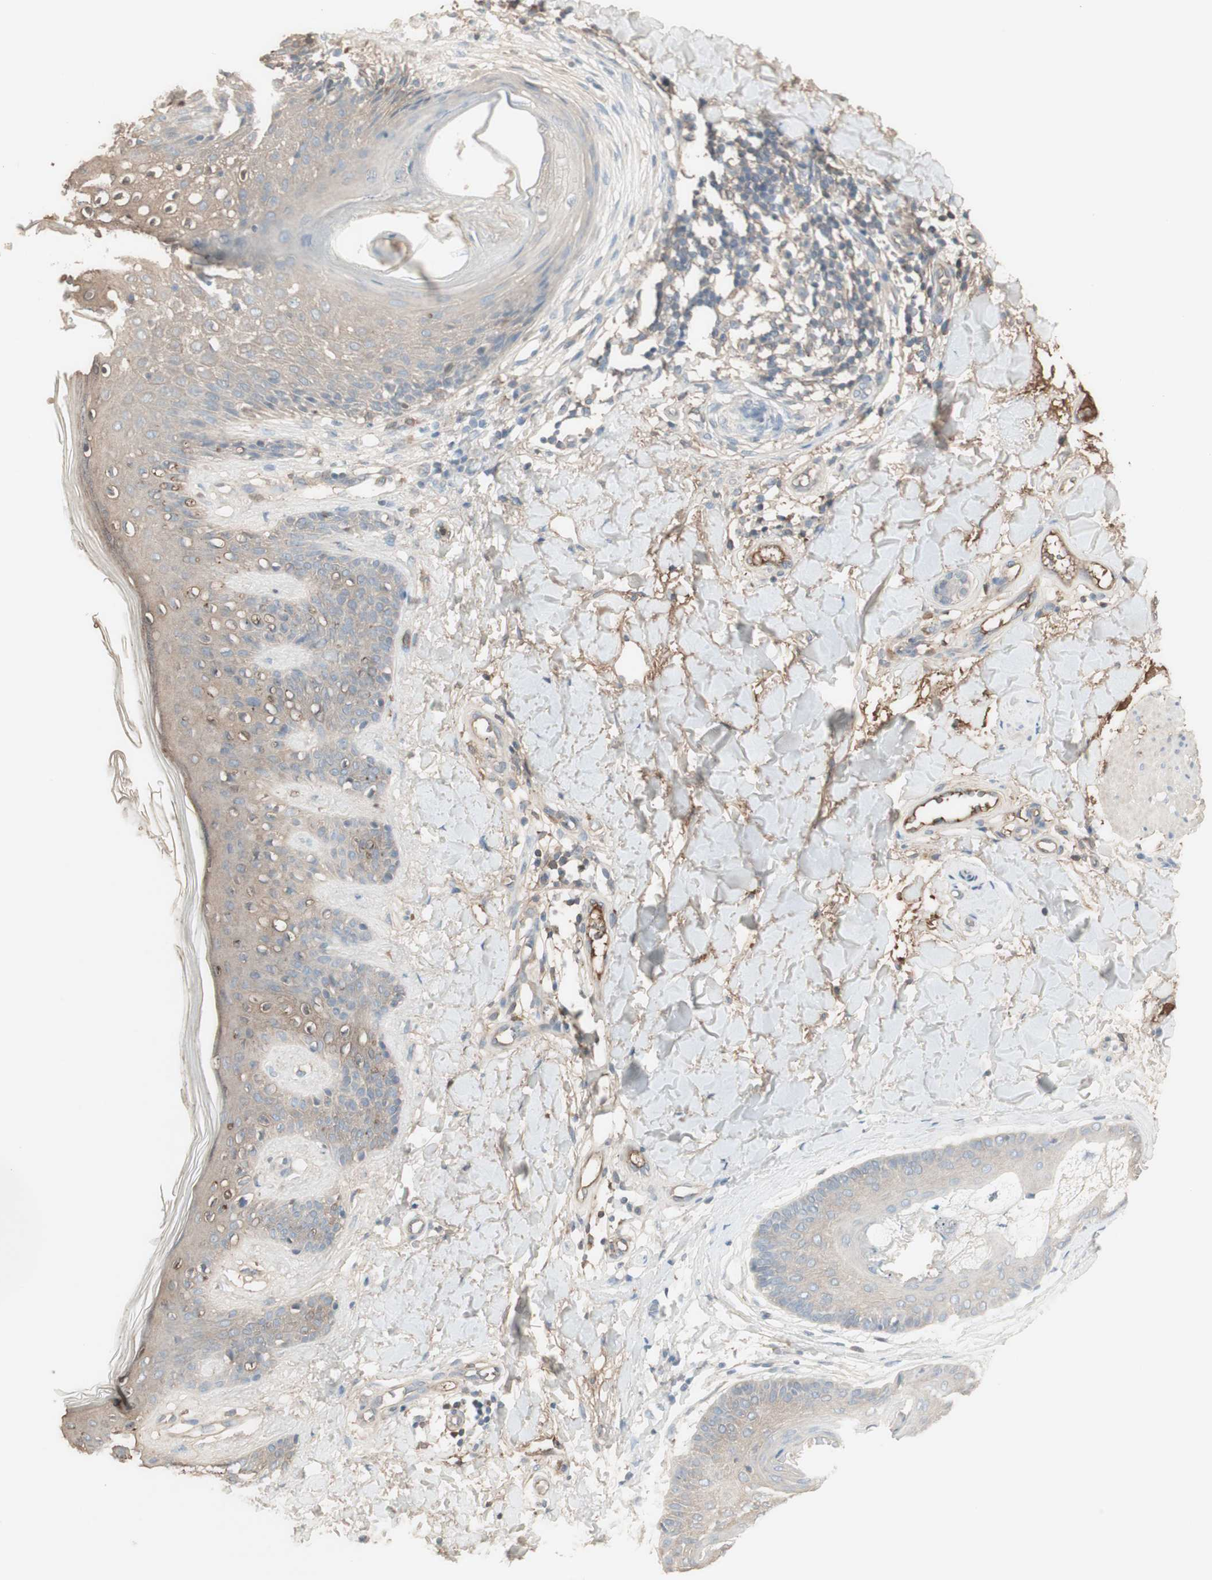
{"staining": {"intensity": "weak", "quantity": ">75%", "location": "cytoplasmic/membranous"}, "tissue": "skin", "cell_type": "Fibroblasts", "image_type": "normal", "snomed": [{"axis": "morphology", "description": "Normal tissue, NOS"}, {"axis": "topography", "description": "Skin"}], "caption": "Skin was stained to show a protein in brown. There is low levels of weak cytoplasmic/membranous expression in approximately >75% of fibroblasts. (DAB IHC, brown staining for protein, blue staining for nuclei).", "gene": "IFNG", "patient": {"sex": "male", "age": 16}}